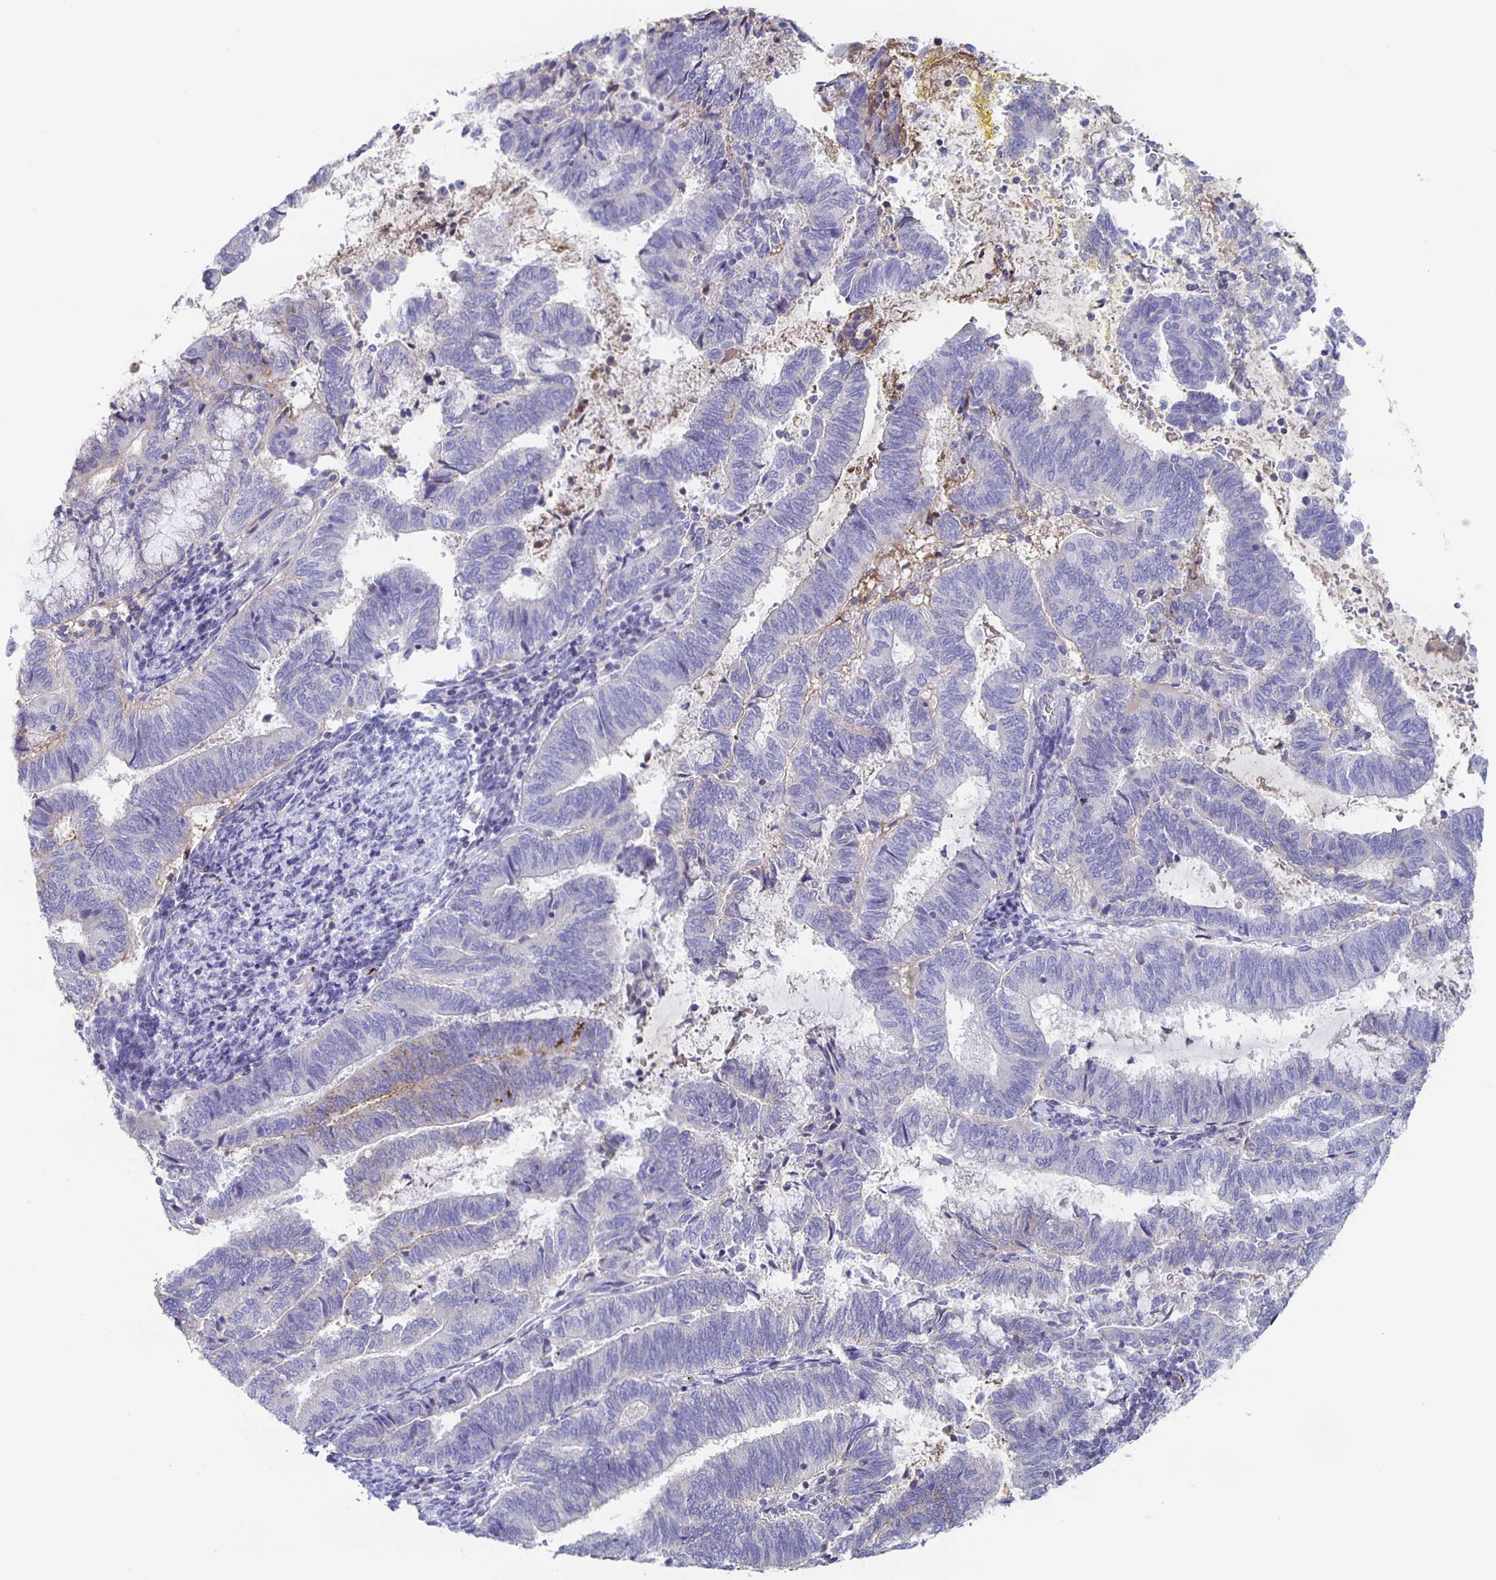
{"staining": {"intensity": "weak", "quantity": "<25%", "location": "cytoplasmic/membranous"}, "tissue": "endometrial cancer", "cell_type": "Tumor cells", "image_type": "cancer", "snomed": [{"axis": "morphology", "description": "Adenocarcinoma, NOS"}, {"axis": "topography", "description": "Endometrium"}], "caption": "There is no significant positivity in tumor cells of adenocarcinoma (endometrial).", "gene": "FGA", "patient": {"sex": "female", "age": 65}}